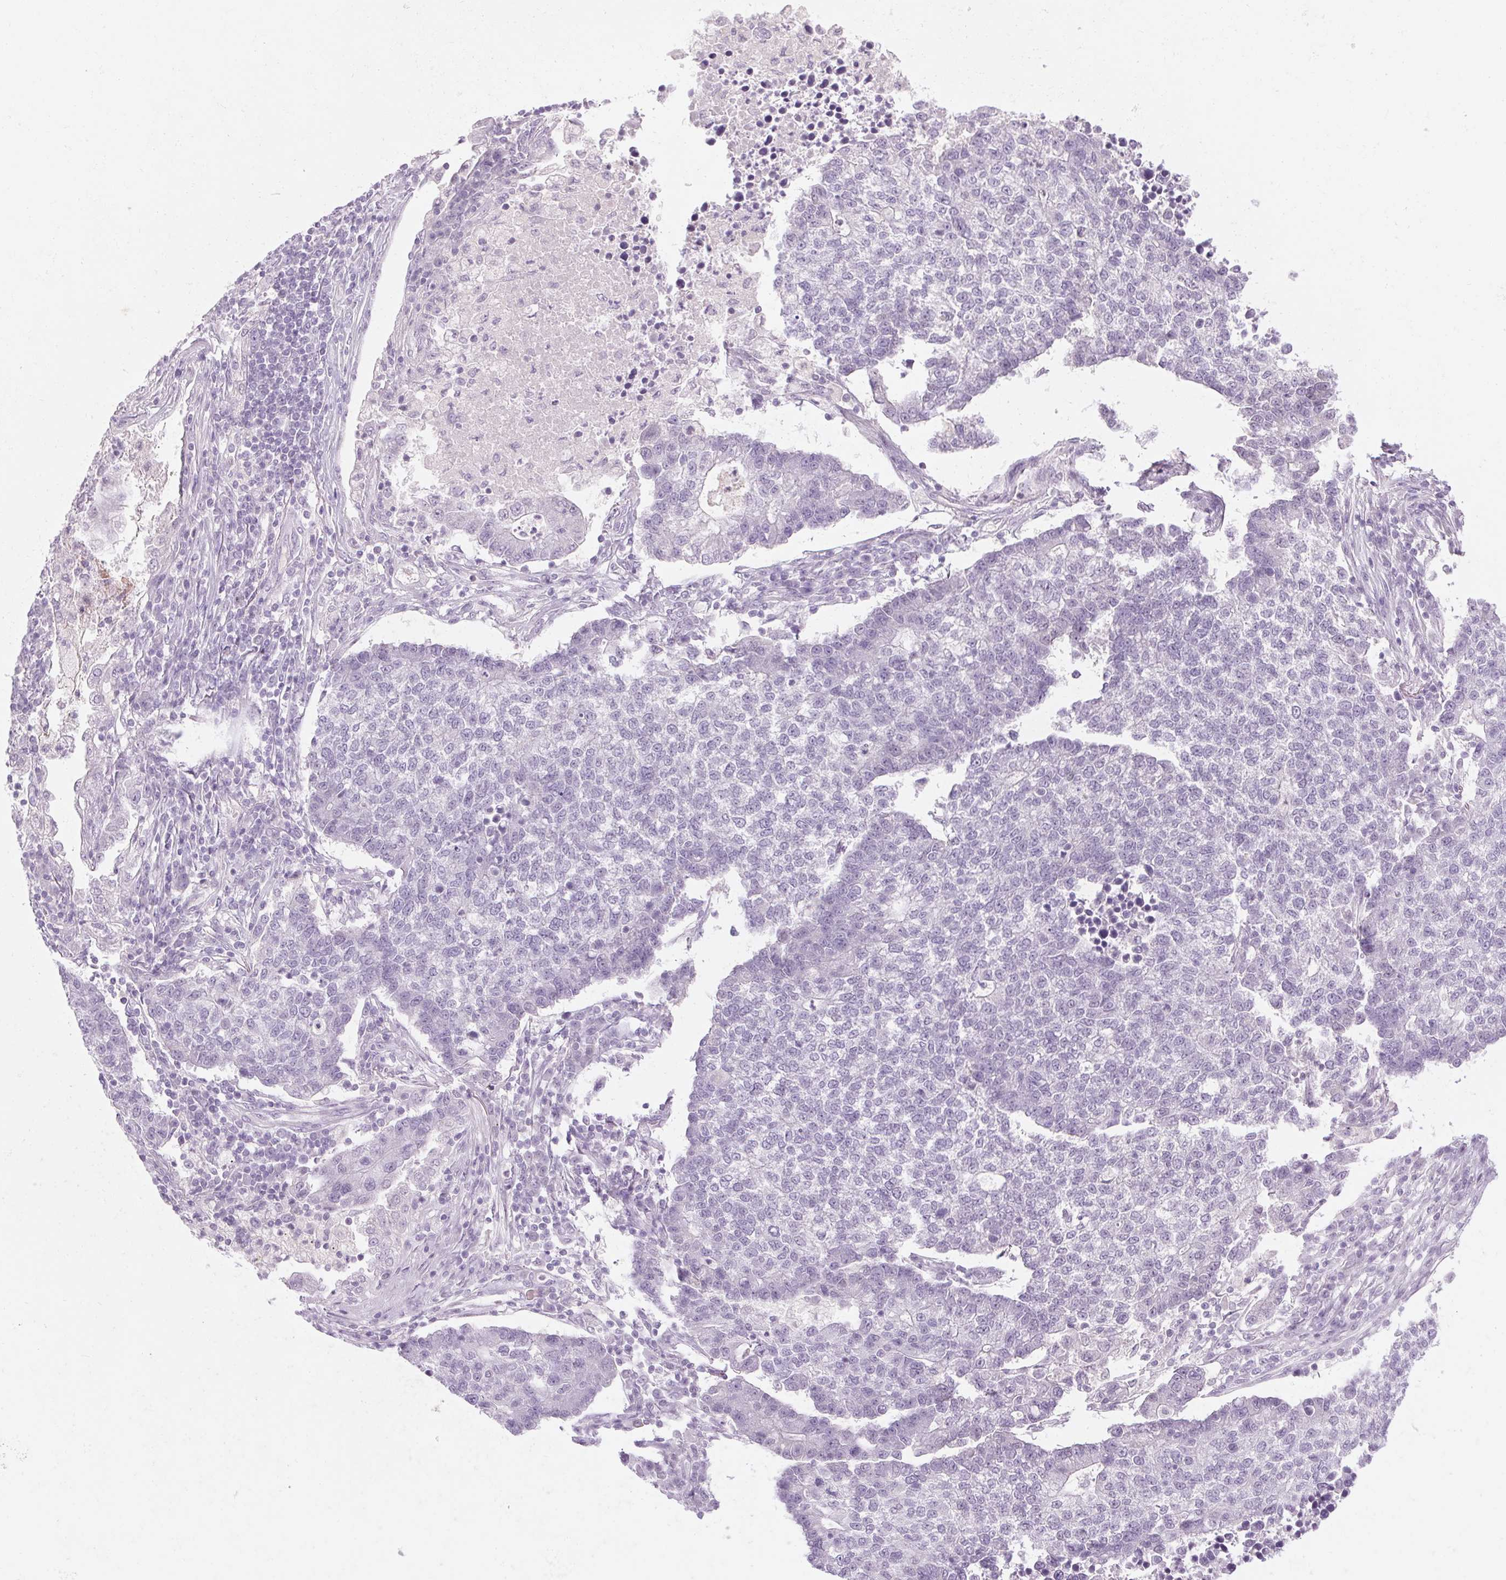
{"staining": {"intensity": "negative", "quantity": "none", "location": "none"}, "tissue": "lung cancer", "cell_type": "Tumor cells", "image_type": "cancer", "snomed": [{"axis": "morphology", "description": "Adenocarcinoma, NOS"}, {"axis": "topography", "description": "Lung"}], "caption": "The immunohistochemistry histopathology image has no significant expression in tumor cells of lung cancer tissue. (Stains: DAB immunohistochemistry with hematoxylin counter stain, Microscopy: brightfield microscopy at high magnification).", "gene": "RPTN", "patient": {"sex": "male", "age": 57}}